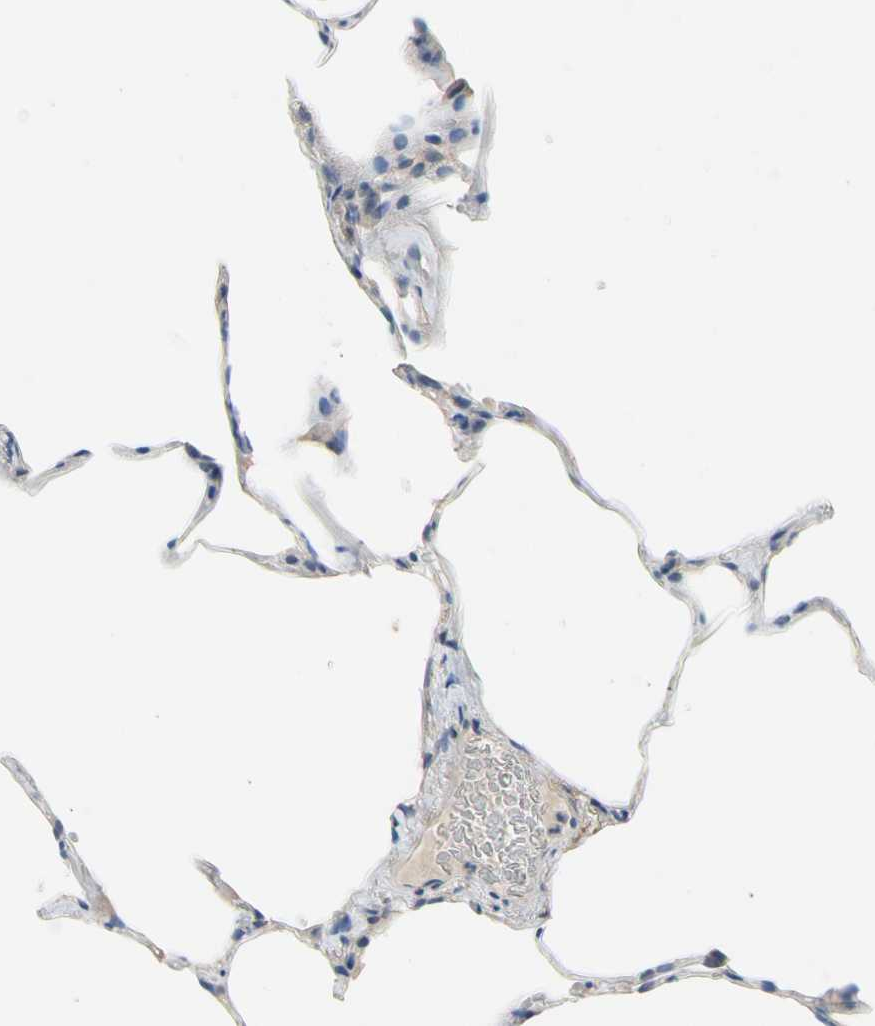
{"staining": {"intensity": "negative", "quantity": "none", "location": "none"}, "tissue": "lung", "cell_type": "Alveolar cells", "image_type": "normal", "snomed": [{"axis": "morphology", "description": "Normal tissue, NOS"}, {"axis": "topography", "description": "Lung"}], "caption": "Immunohistochemical staining of normal lung demonstrates no significant staining in alveolar cells.", "gene": "MARK1", "patient": {"sex": "female", "age": 75}}